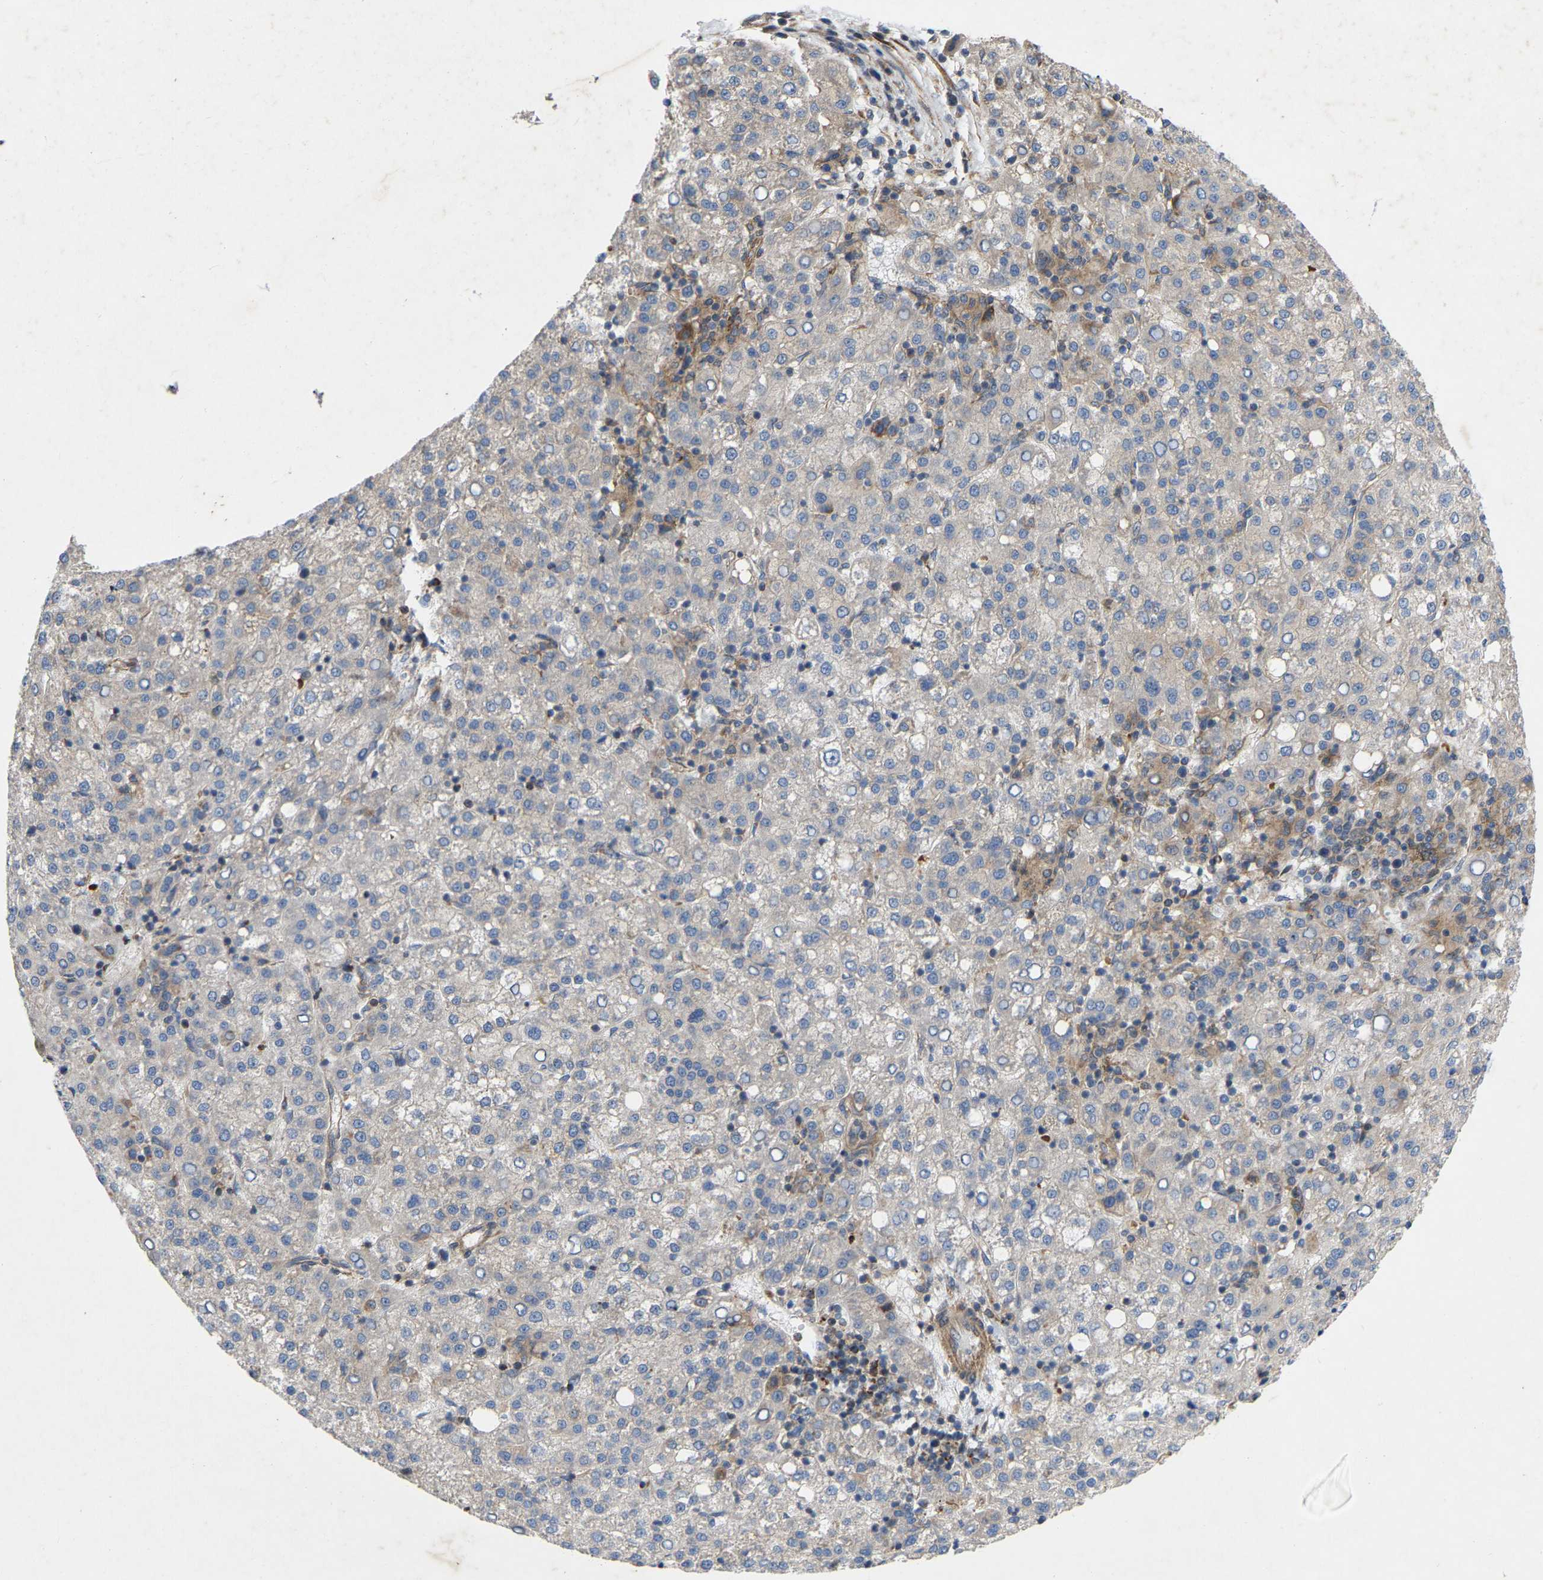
{"staining": {"intensity": "negative", "quantity": "none", "location": "none"}, "tissue": "liver cancer", "cell_type": "Tumor cells", "image_type": "cancer", "snomed": [{"axis": "morphology", "description": "Carcinoma, Hepatocellular, NOS"}, {"axis": "topography", "description": "Liver"}], "caption": "High power microscopy micrograph of an immunohistochemistry photomicrograph of liver cancer (hepatocellular carcinoma), revealing no significant staining in tumor cells. (DAB (3,3'-diaminobenzidine) IHC, high magnification).", "gene": "TOR1B", "patient": {"sex": "female", "age": 58}}